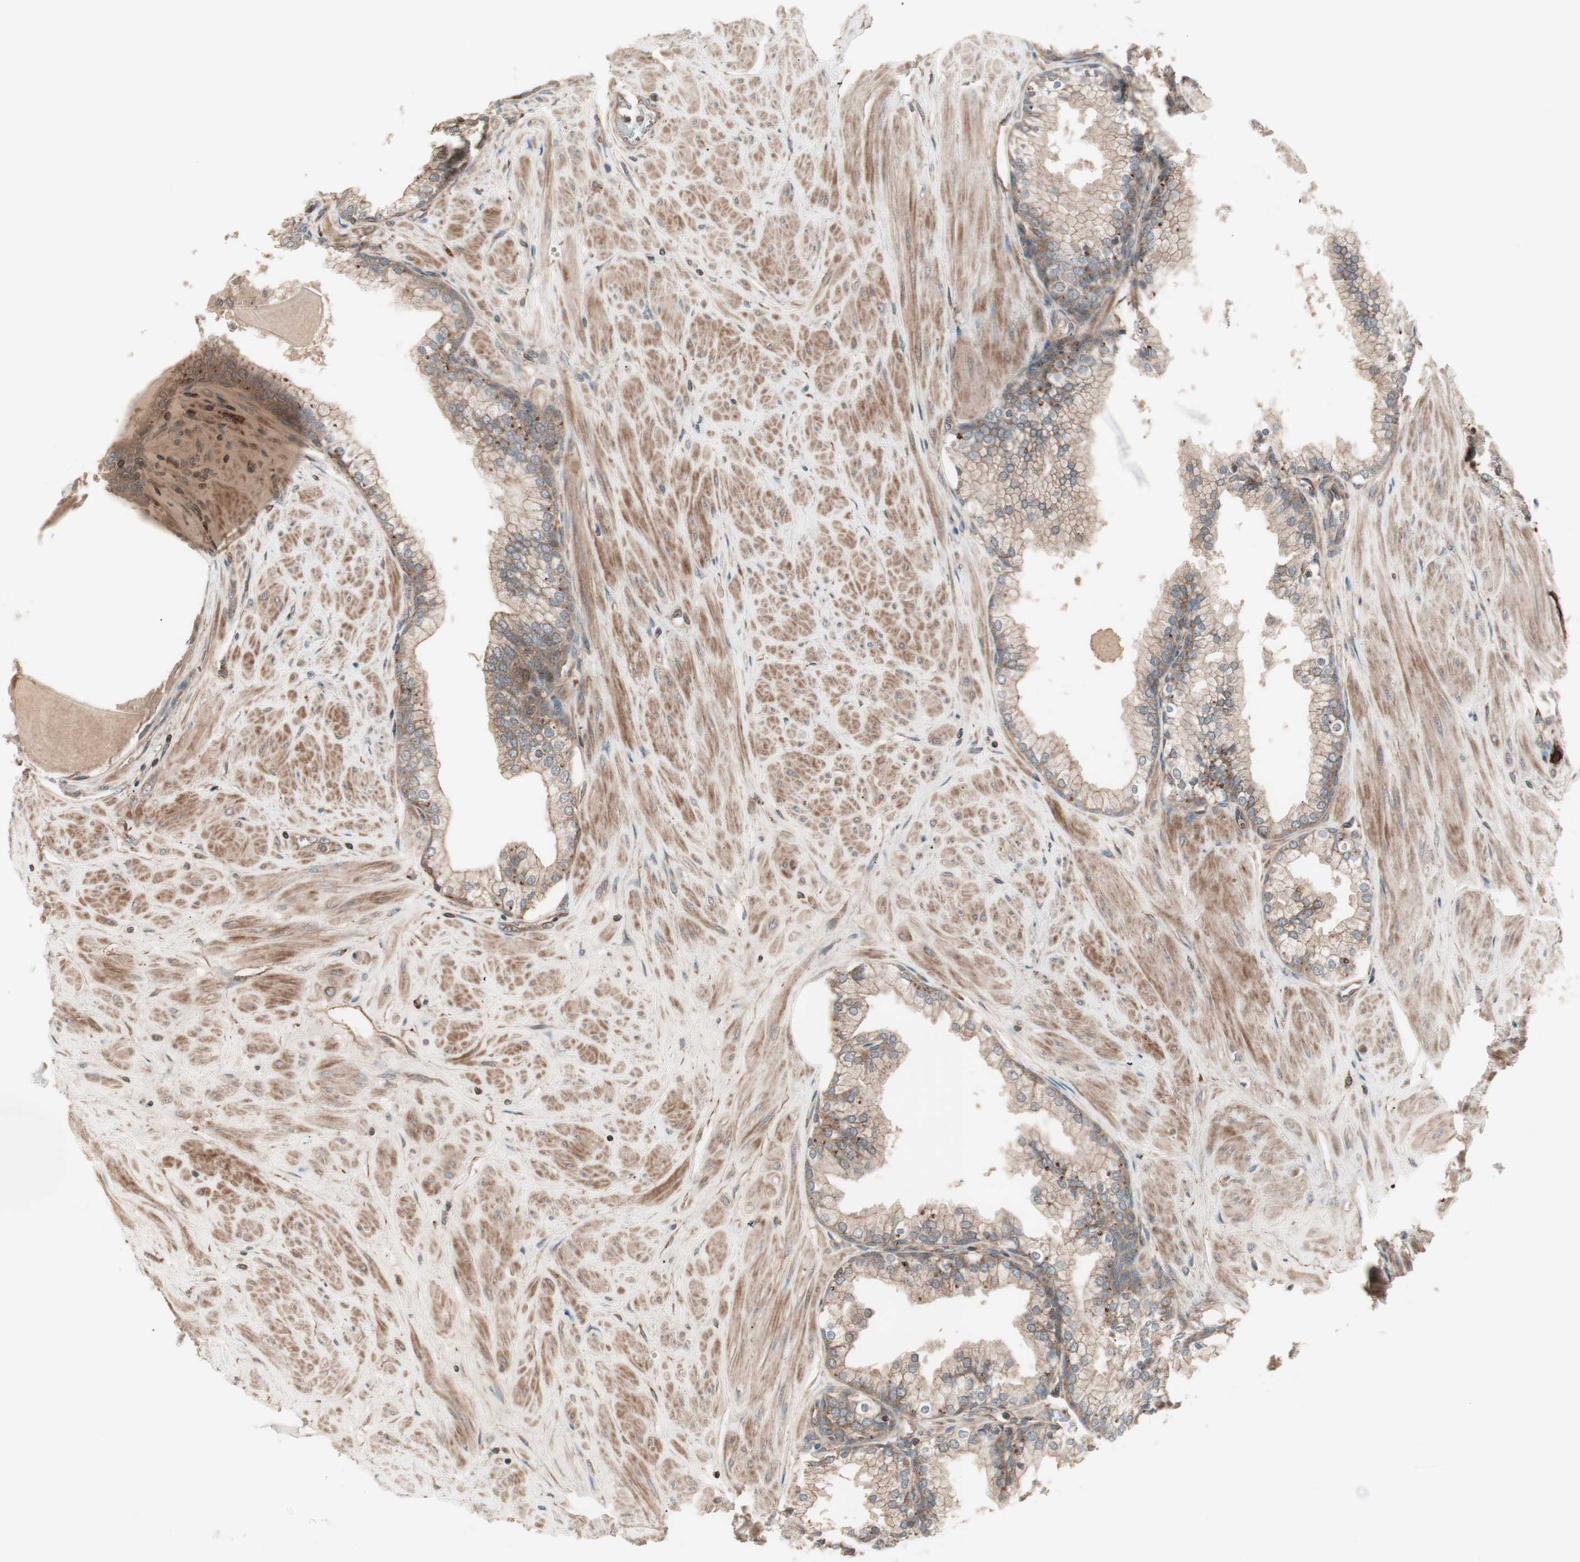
{"staining": {"intensity": "moderate", "quantity": "25%-75%", "location": "cytoplasmic/membranous"}, "tissue": "prostate", "cell_type": "Glandular cells", "image_type": "normal", "snomed": [{"axis": "morphology", "description": "Normal tissue, NOS"}, {"axis": "topography", "description": "Prostate"}], "caption": "An immunohistochemistry micrograph of unremarkable tissue is shown. Protein staining in brown highlights moderate cytoplasmic/membranous positivity in prostate within glandular cells. (brown staining indicates protein expression, while blue staining denotes nuclei).", "gene": "TFPI", "patient": {"sex": "male", "age": 51}}